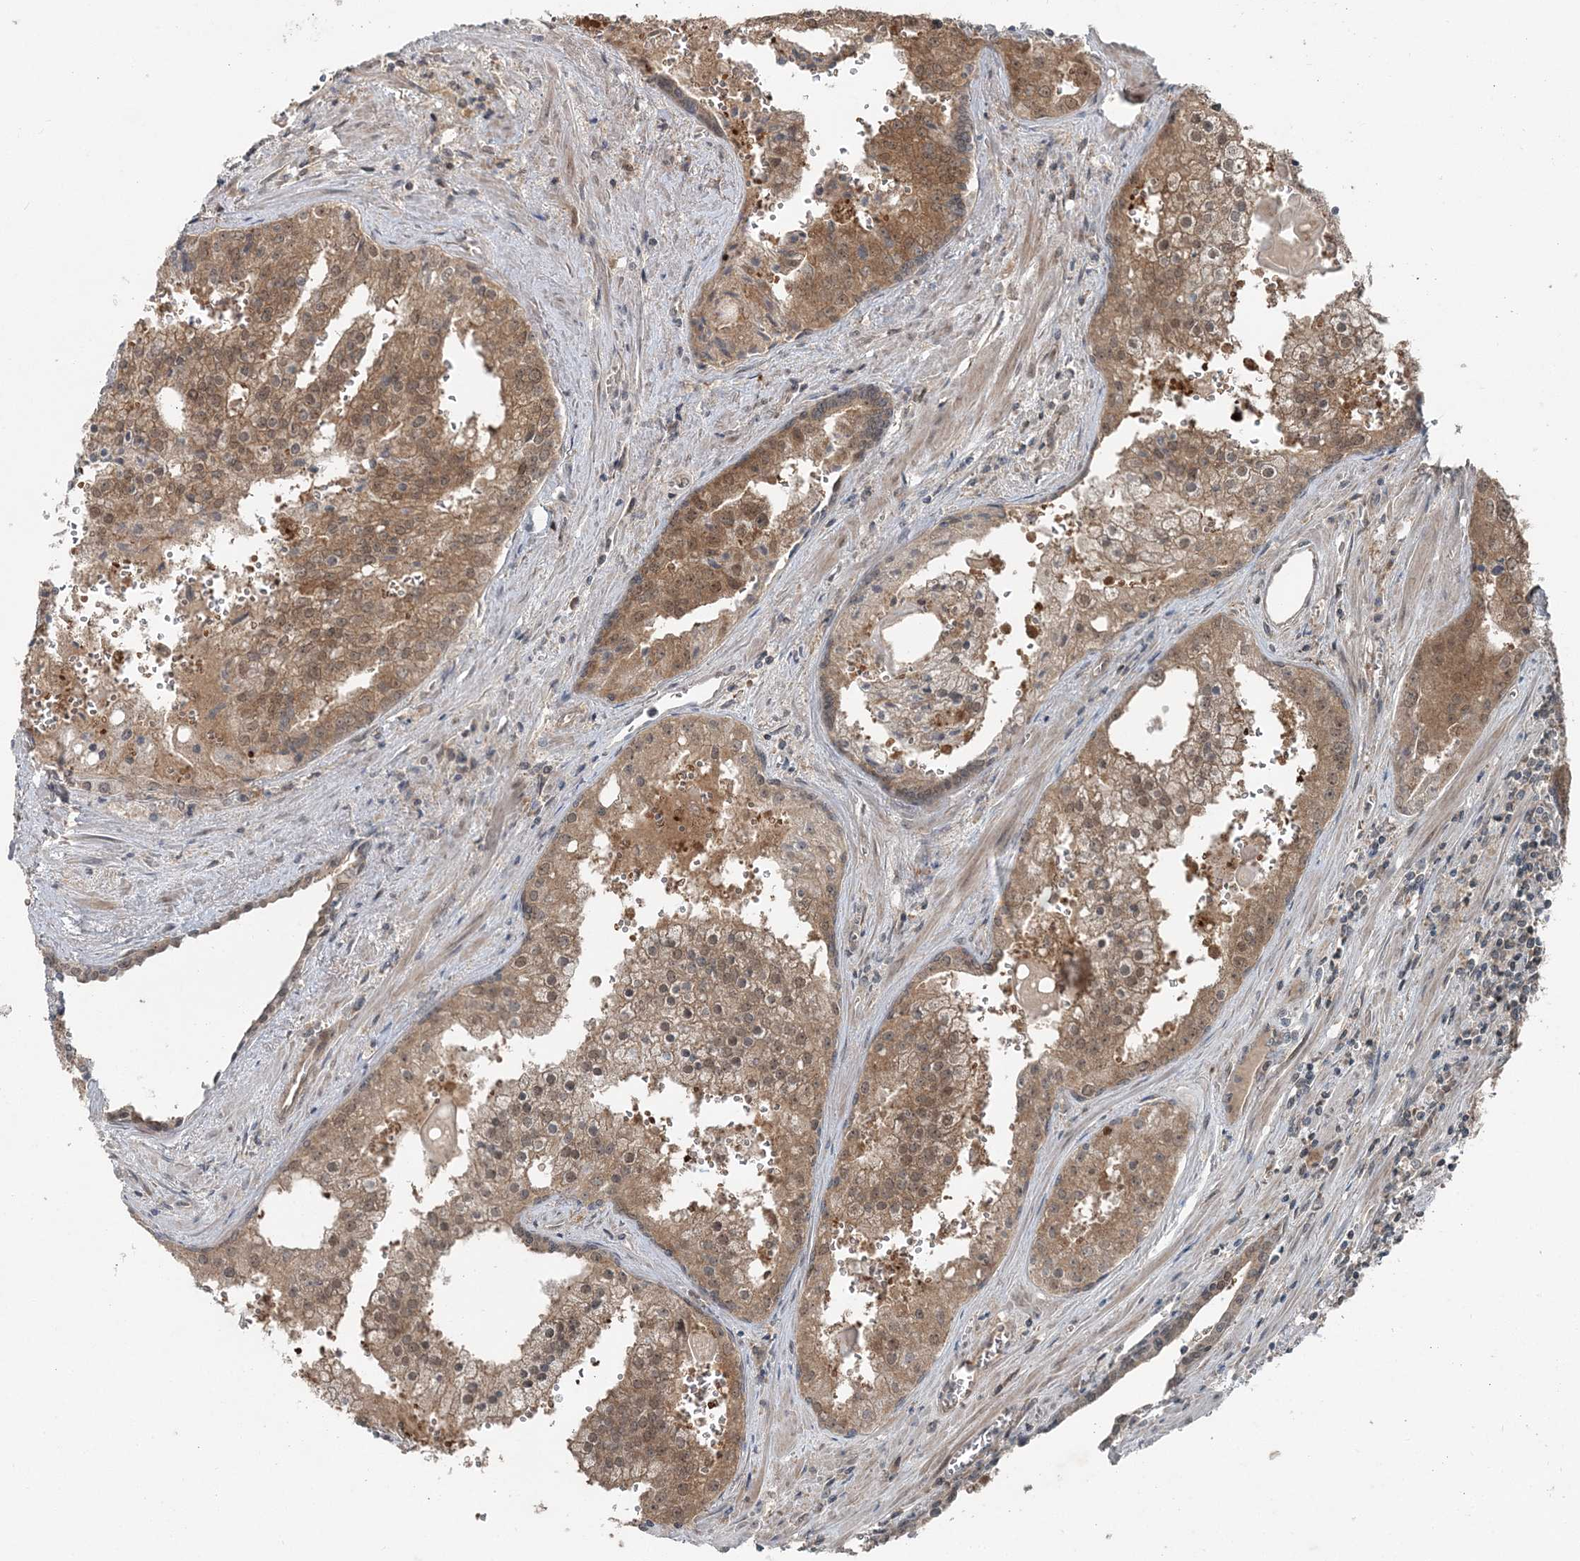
{"staining": {"intensity": "moderate", "quantity": ">75%", "location": "cytoplasmic/membranous,nuclear"}, "tissue": "prostate cancer", "cell_type": "Tumor cells", "image_type": "cancer", "snomed": [{"axis": "morphology", "description": "Adenocarcinoma, High grade"}, {"axis": "topography", "description": "Prostate"}], "caption": "A histopathology image of human prostate adenocarcinoma (high-grade) stained for a protein reveals moderate cytoplasmic/membranous and nuclear brown staining in tumor cells. (Brightfield microscopy of DAB IHC at high magnification).", "gene": "FBXL17", "patient": {"sex": "male", "age": 68}}